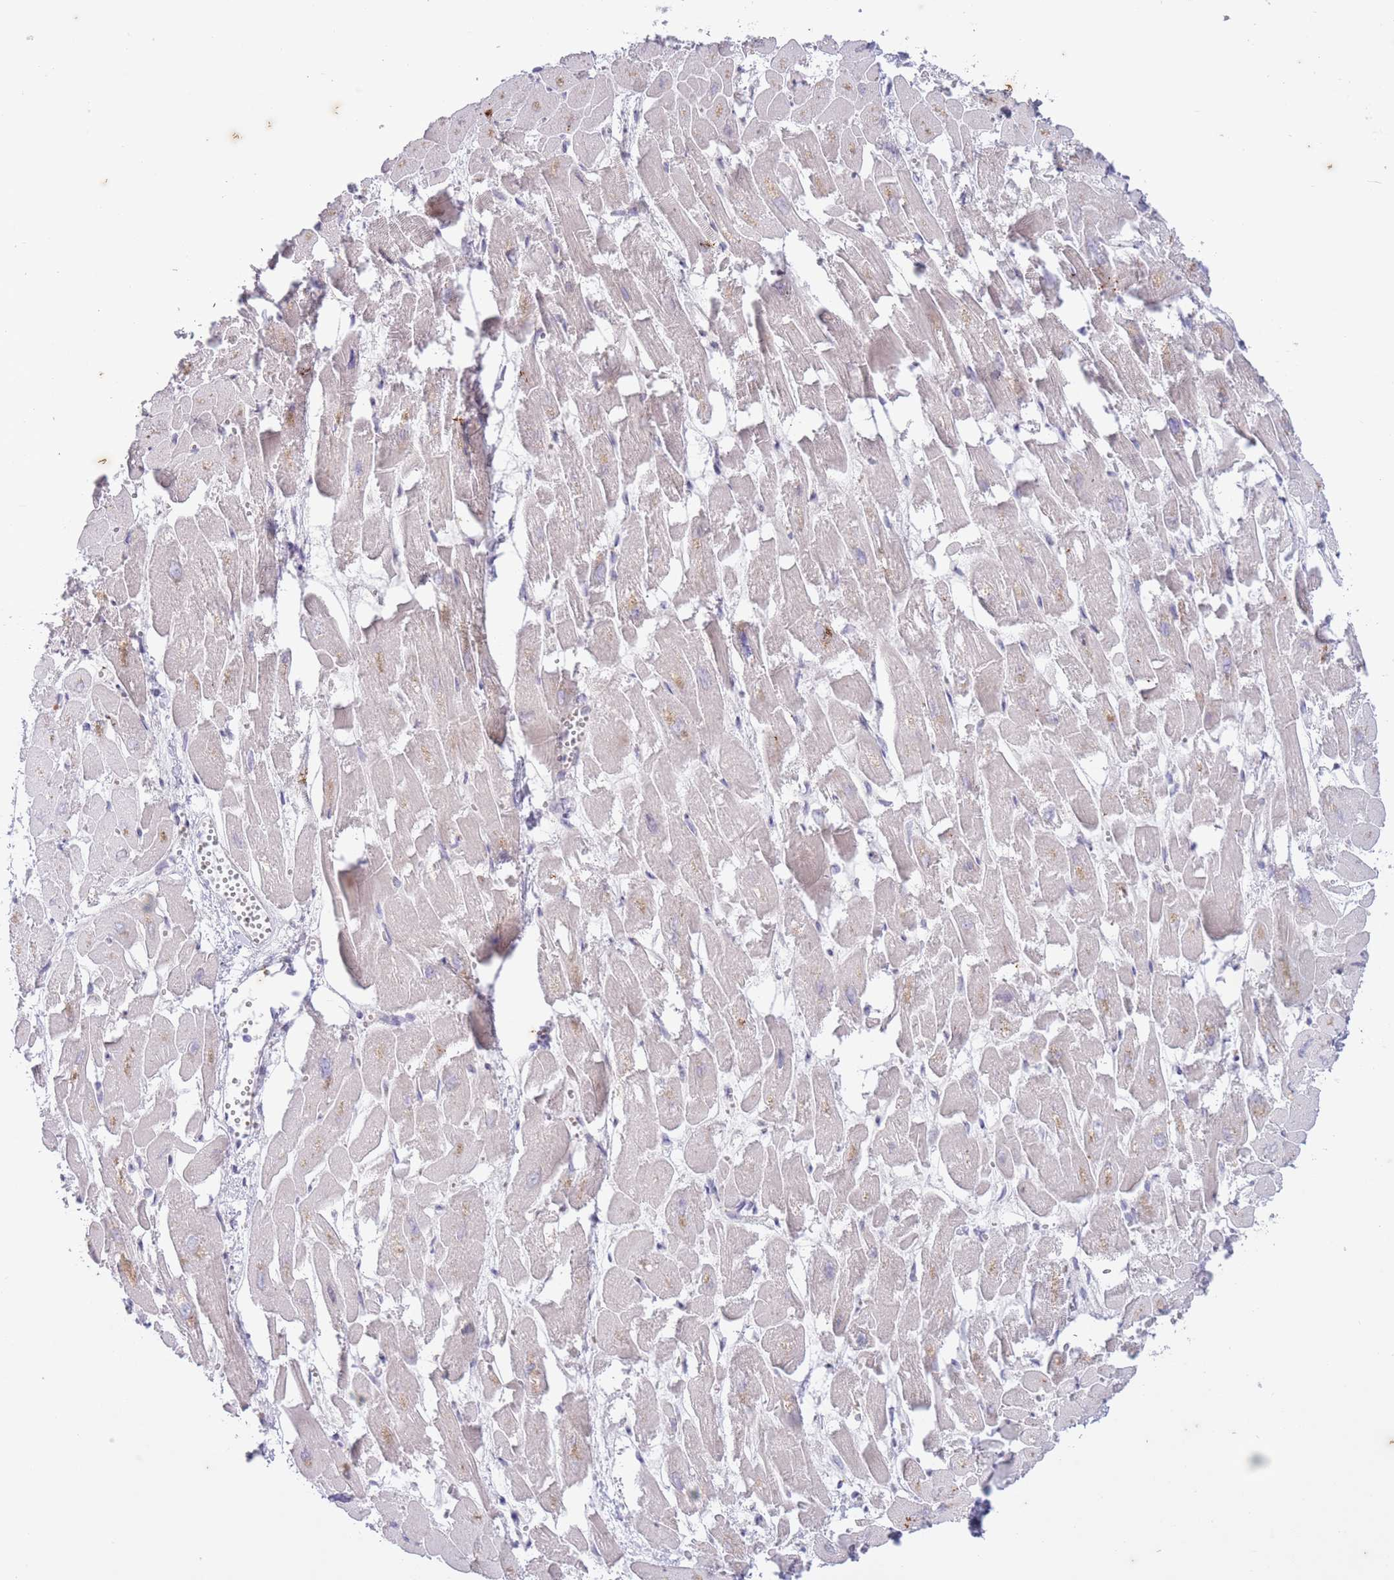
{"staining": {"intensity": "weak", "quantity": "<25%", "location": "cytoplasmic/membranous"}, "tissue": "heart muscle", "cell_type": "Cardiomyocytes", "image_type": "normal", "snomed": [{"axis": "morphology", "description": "Normal tissue, NOS"}, {"axis": "topography", "description": "Heart"}], "caption": "Human heart muscle stained for a protein using immunohistochemistry (IHC) reveals no expression in cardiomyocytes.", "gene": "ARPIN", "patient": {"sex": "male", "age": 54}}